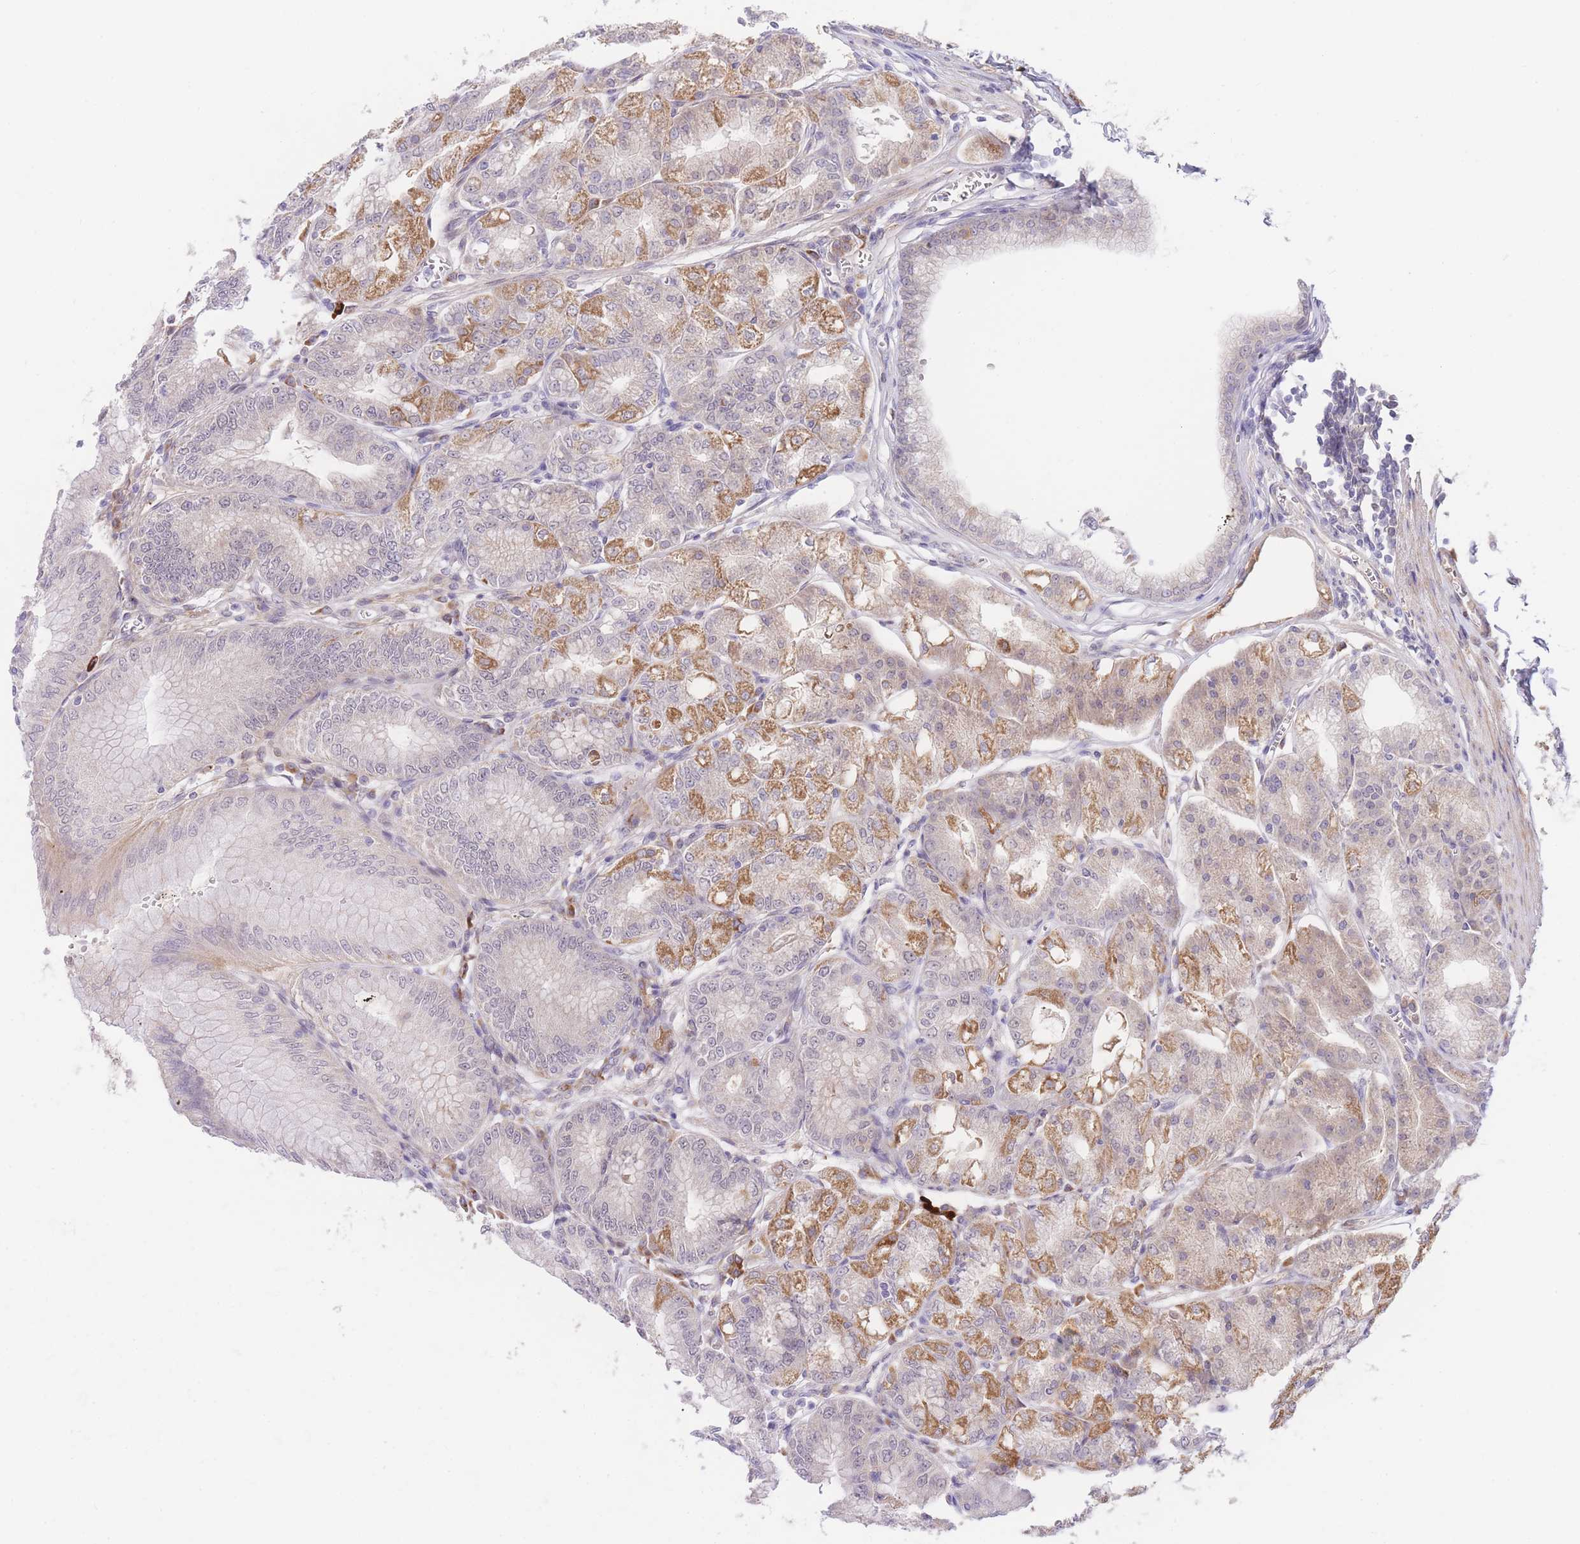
{"staining": {"intensity": "strong", "quantity": "<25%", "location": "cytoplasmic/membranous"}, "tissue": "stomach", "cell_type": "Glandular cells", "image_type": "normal", "snomed": [{"axis": "morphology", "description": "Normal tissue, NOS"}, {"axis": "topography", "description": "Stomach, lower"}], "caption": "High-magnification brightfield microscopy of benign stomach stained with DAB (3,3'-diaminobenzidine) (brown) and counterstained with hematoxylin (blue). glandular cells exhibit strong cytoplasmic/membranous staining is appreciated in about<25% of cells.", "gene": "SLC25A33", "patient": {"sex": "male", "age": 71}}